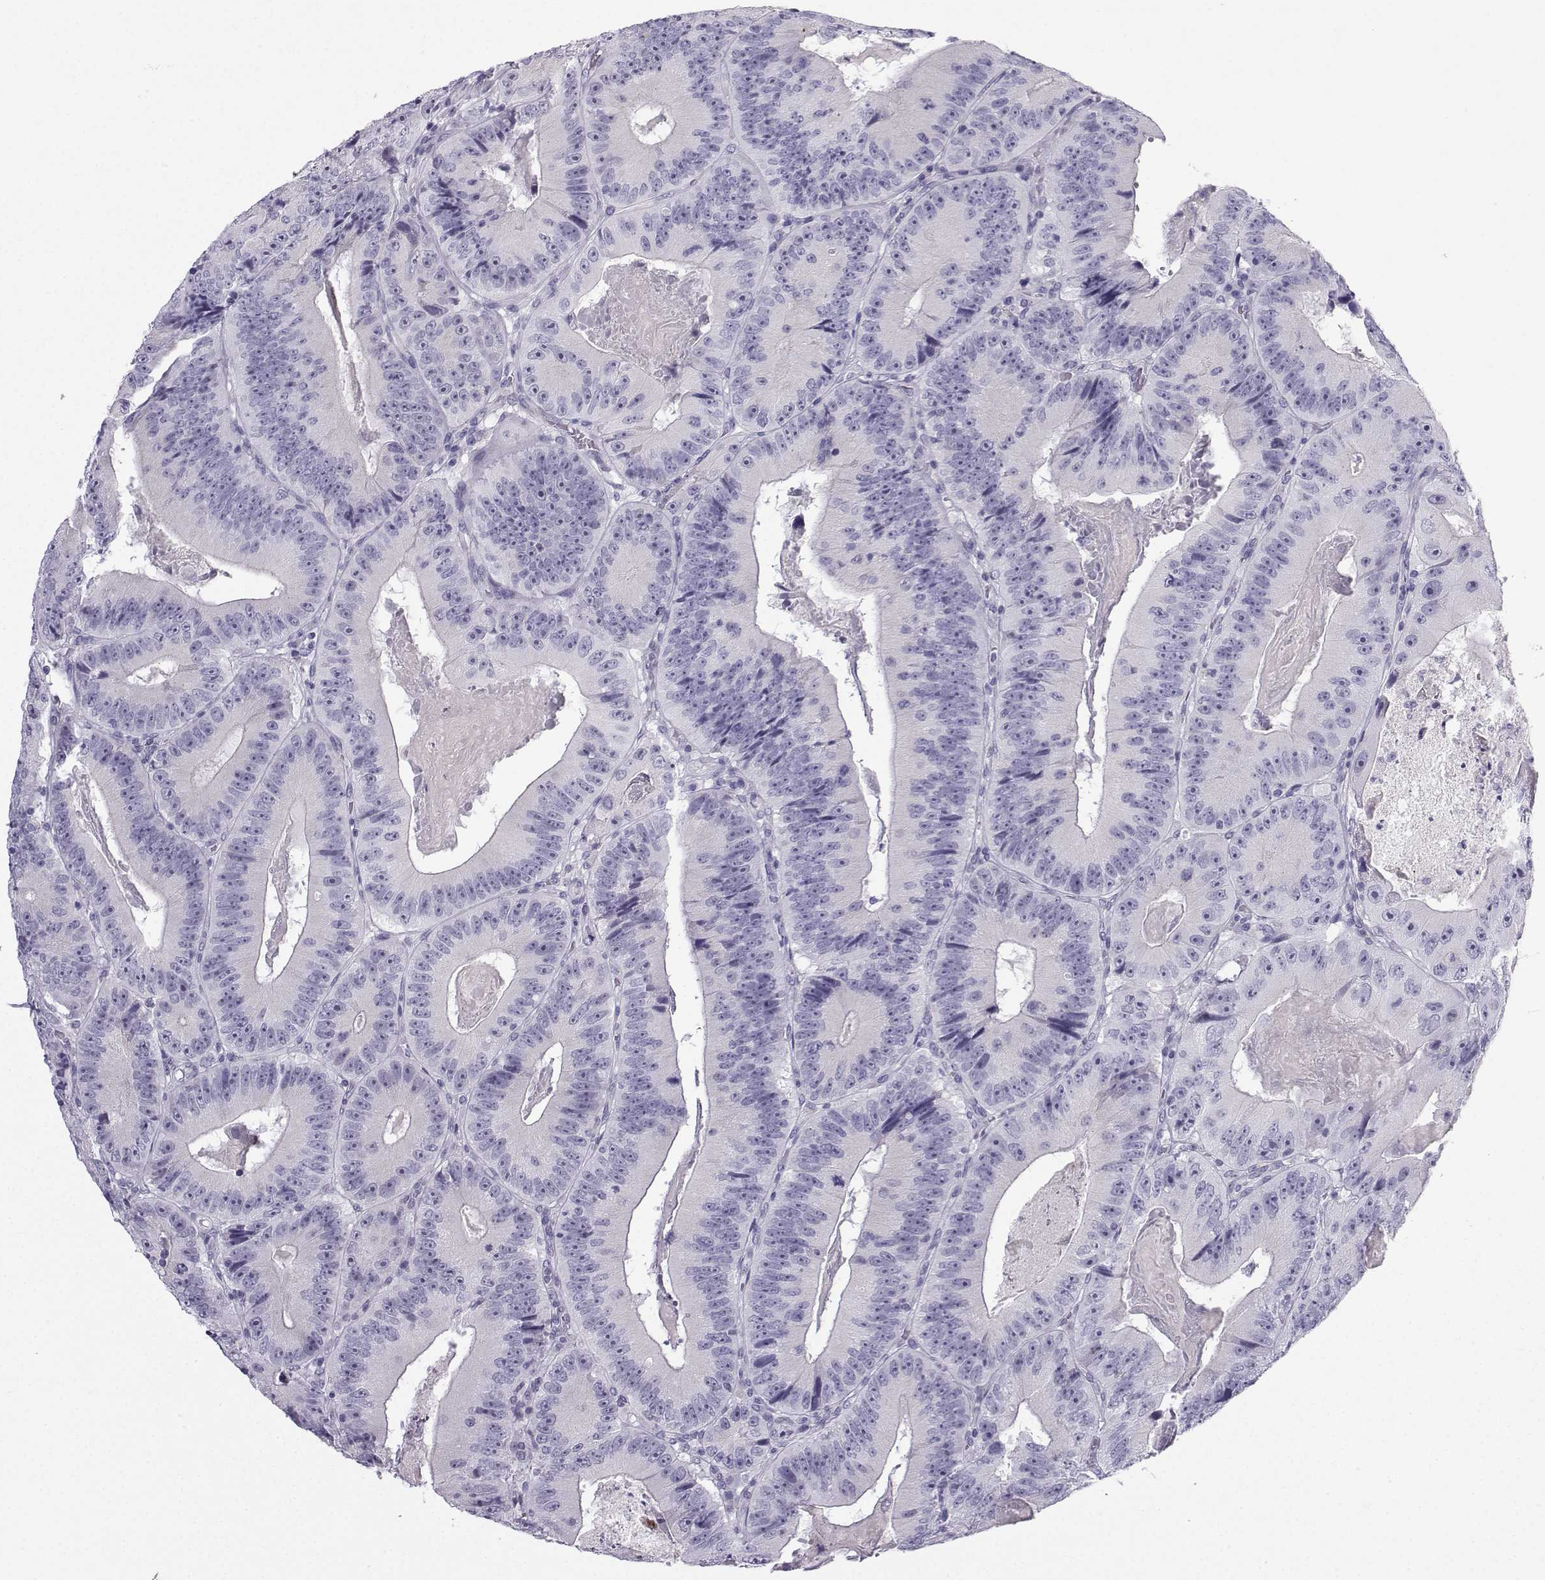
{"staining": {"intensity": "negative", "quantity": "none", "location": "none"}, "tissue": "colorectal cancer", "cell_type": "Tumor cells", "image_type": "cancer", "snomed": [{"axis": "morphology", "description": "Adenocarcinoma, NOS"}, {"axis": "topography", "description": "Colon"}], "caption": "The immunohistochemistry (IHC) histopathology image has no significant expression in tumor cells of colorectal cancer (adenocarcinoma) tissue. (IHC, brightfield microscopy, high magnification).", "gene": "ZBTB8B", "patient": {"sex": "female", "age": 86}}